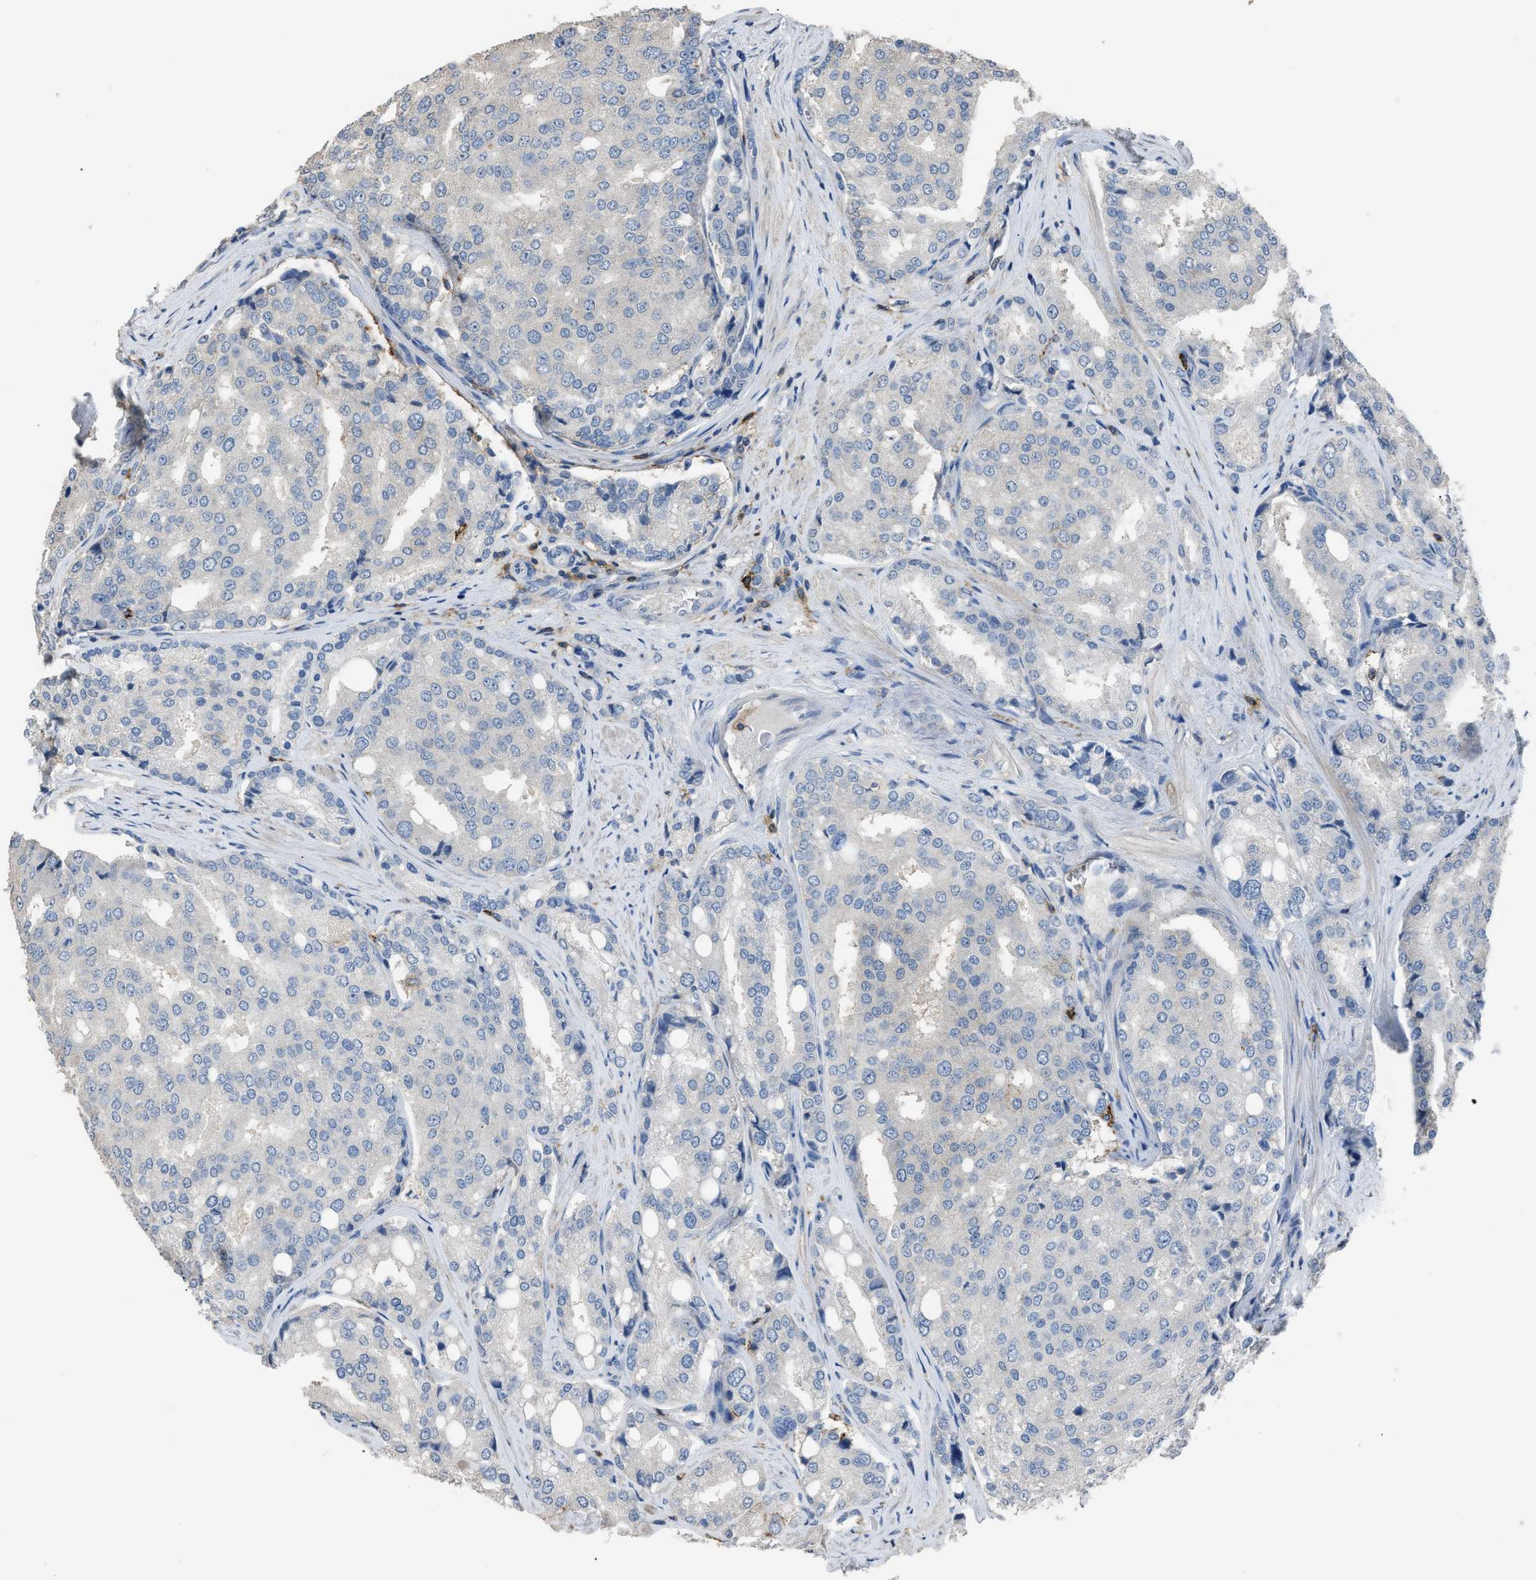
{"staining": {"intensity": "negative", "quantity": "none", "location": "none"}, "tissue": "prostate cancer", "cell_type": "Tumor cells", "image_type": "cancer", "snomed": [{"axis": "morphology", "description": "Adenocarcinoma, High grade"}, {"axis": "topography", "description": "Prostate"}], "caption": "An immunohistochemistry (IHC) histopathology image of prostate cancer (adenocarcinoma (high-grade)) is shown. There is no staining in tumor cells of prostate cancer (adenocarcinoma (high-grade)).", "gene": "OR51E1", "patient": {"sex": "male", "age": 50}}